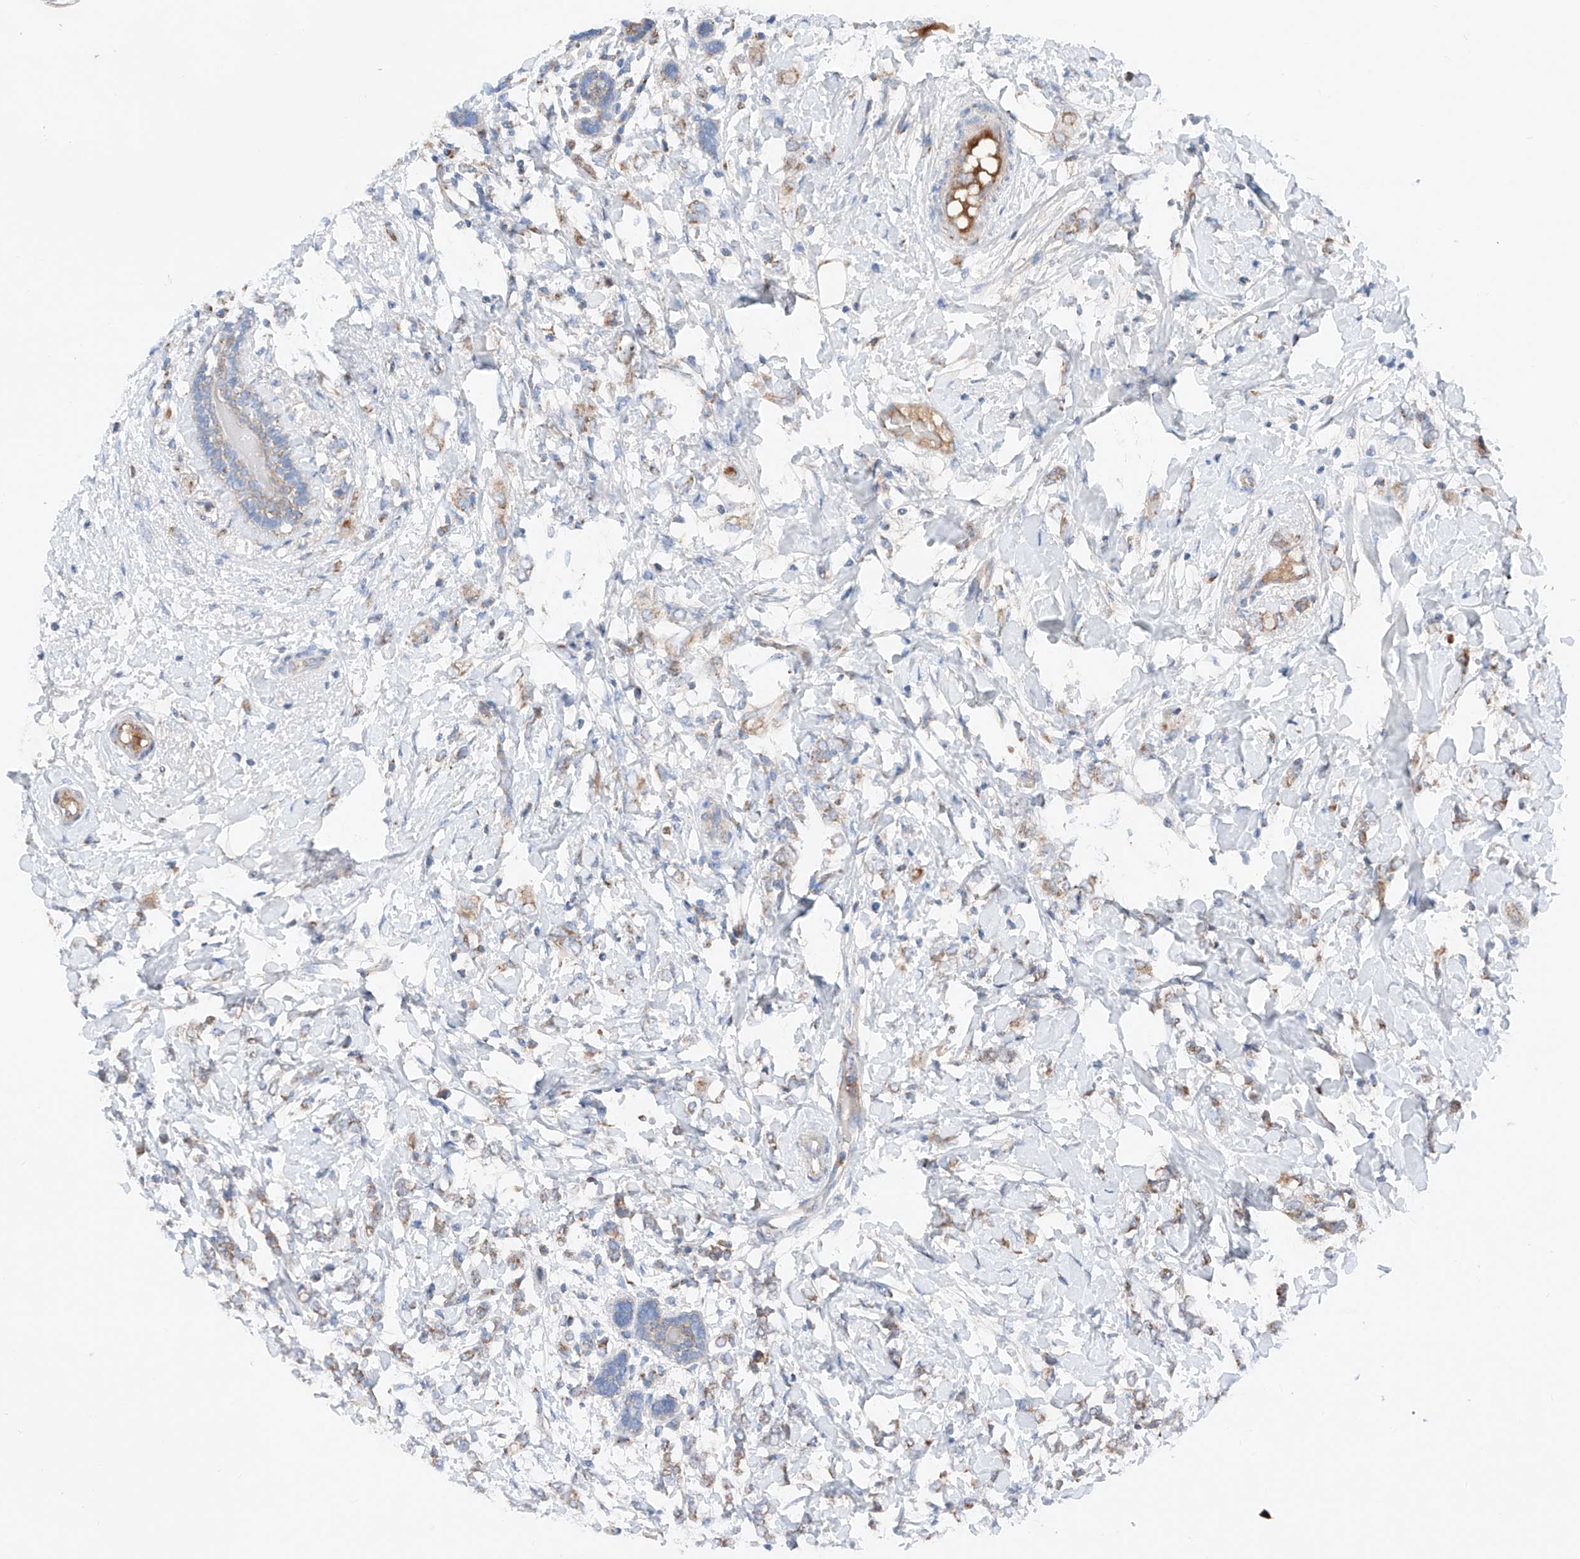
{"staining": {"intensity": "weak", "quantity": "<25%", "location": "cytoplasmic/membranous"}, "tissue": "breast cancer", "cell_type": "Tumor cells", "image_type": "cancer", "snomed": [{"axis": "morphology", "description": "Normal tissue, NOS"}, {"axis": "morphology", "description": "Lobular carcinoma"}, {"axis": "topography", "description": "Breast"}], "caption": "The micrograph demonstrates no significant staining in tumor cells of breast lobular carcinoma.", "gene": "MRAP", "patient": {"sex": "female", "age": 47}}